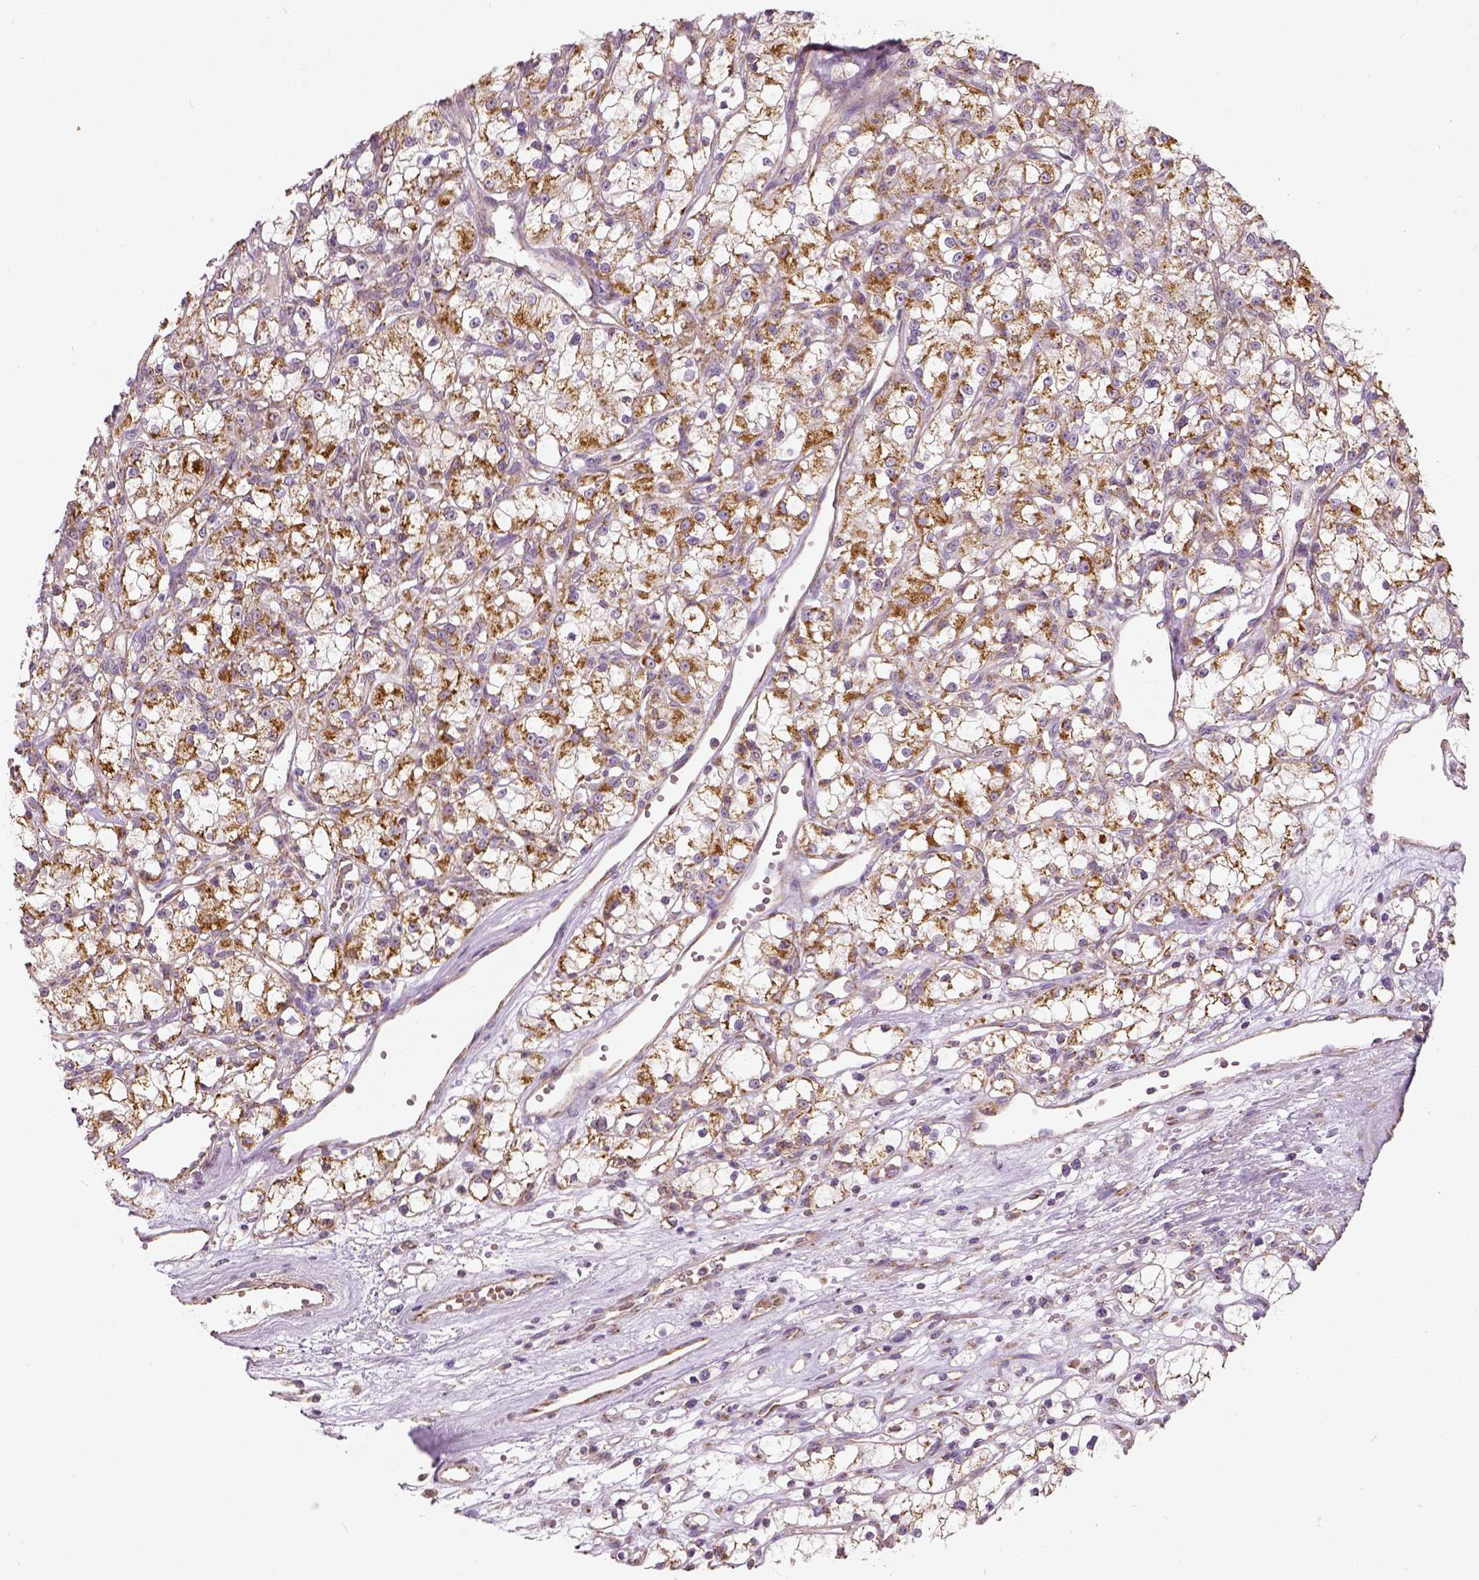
{"staining": {"intensity": "strong", "quantity": ">75%", "location": "cytoplasmic/membranous"}, "tissue": "renal cancer", "cell_type": "Tumor cells", "image_type": "cancer", "snomed": [{"axis": "morphology", "description": "Adenocarcinoma, NOS"}, {"axis": "topography", "description": "Kidney"}], "caption": "A high amount of strong cytoplasmic/membranous positivity is appreciated in approximately >75% of tumor cells in renal cancer tissue.", "gene": "PGAM5", "patient": {"sex": "female", "age": 59}}